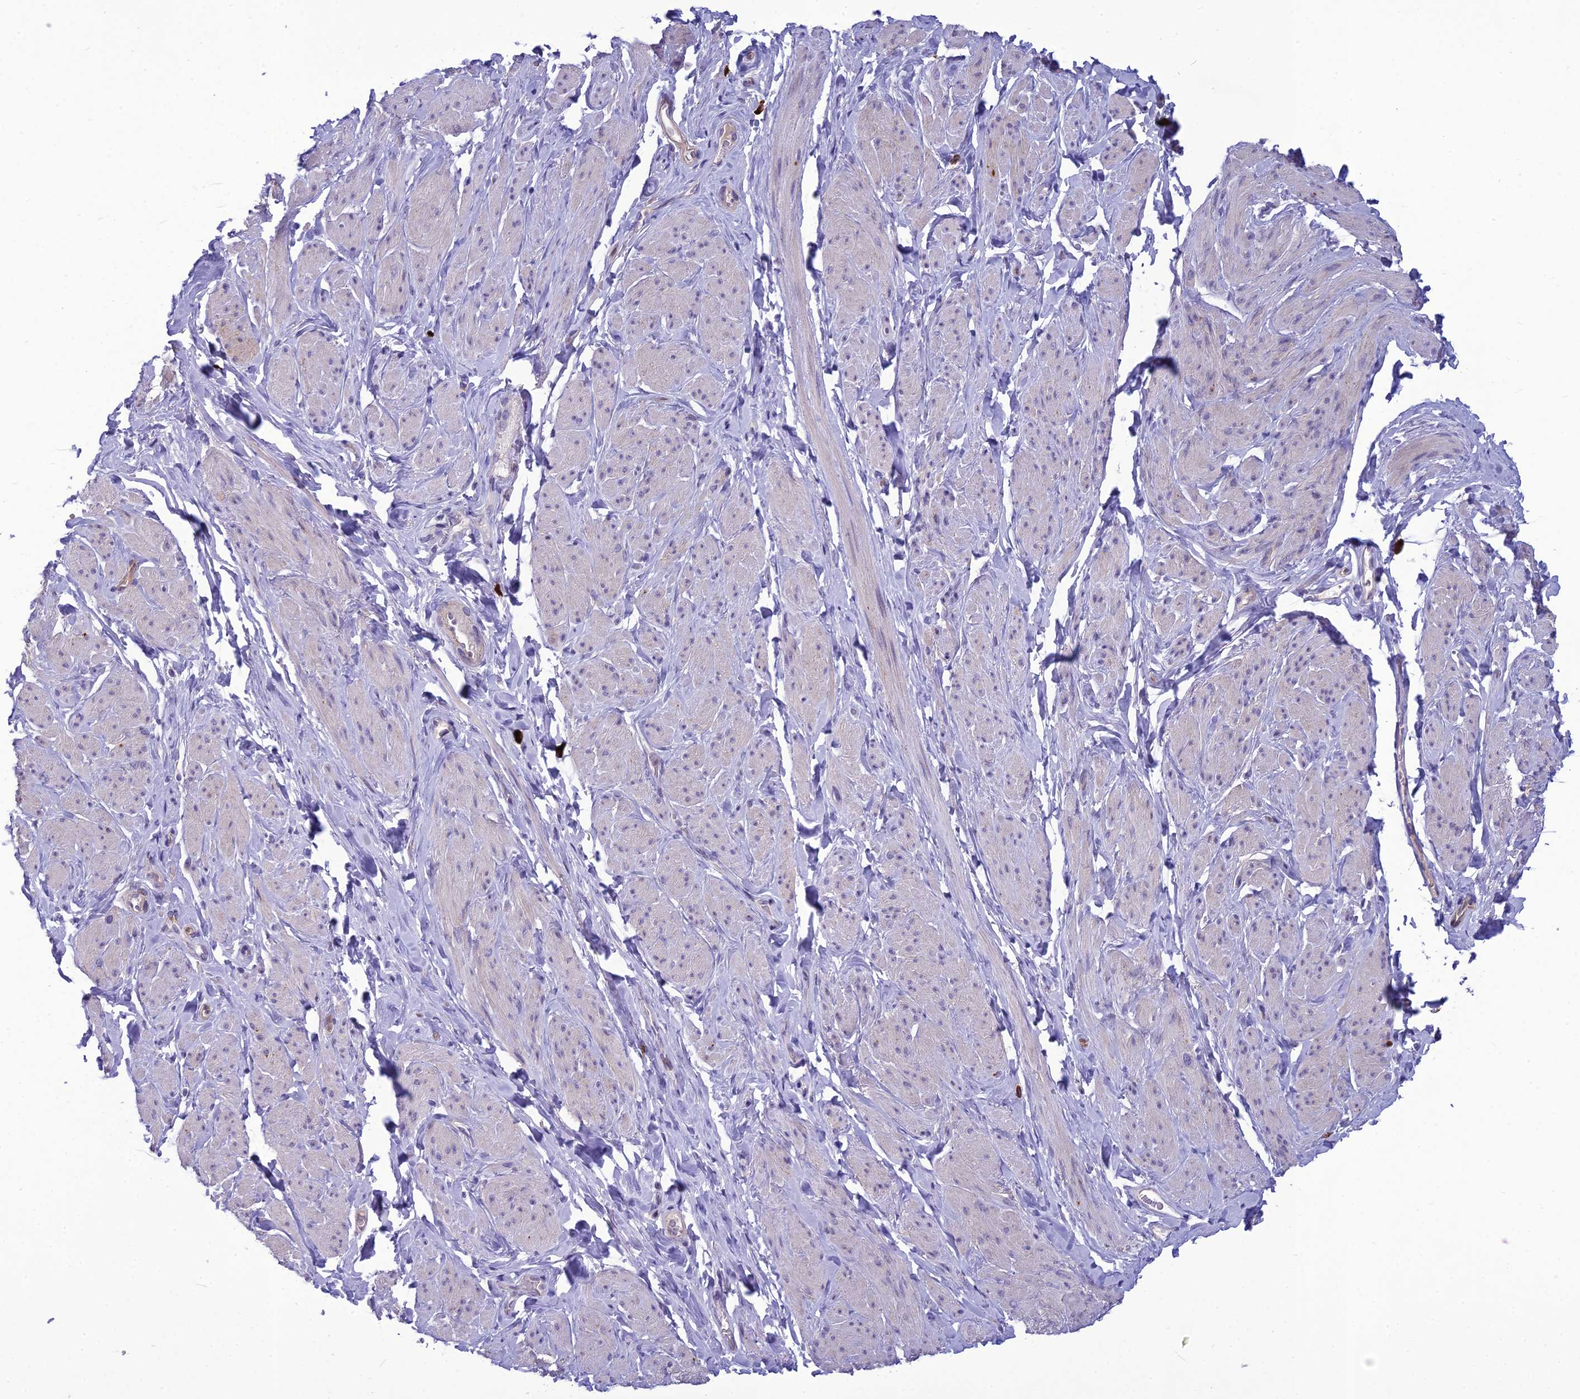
{"staining": {"intensity": "negative", "quantity": "none", "location": "none"}, "tissue": "smooth muscle", "cell_type": "Smooth muscle cells", "image_type": "normal", "snomed": [{"axis": "morphology", "description": "Normal tissue, NOS"}, {"axis": "topography", "description": "Smooth muscle"}, {"axis": "topography", "description": "Peripheral nerve tissue"}], "caption": "Photomicrograph shows no significant protein expression in smooth muscle cells of normal smooth muscle. (Brightfield microscopy of DAB IHC at high magnification).", "gene": "BBS7", "patient": {"sex": "male", "age": 69}}